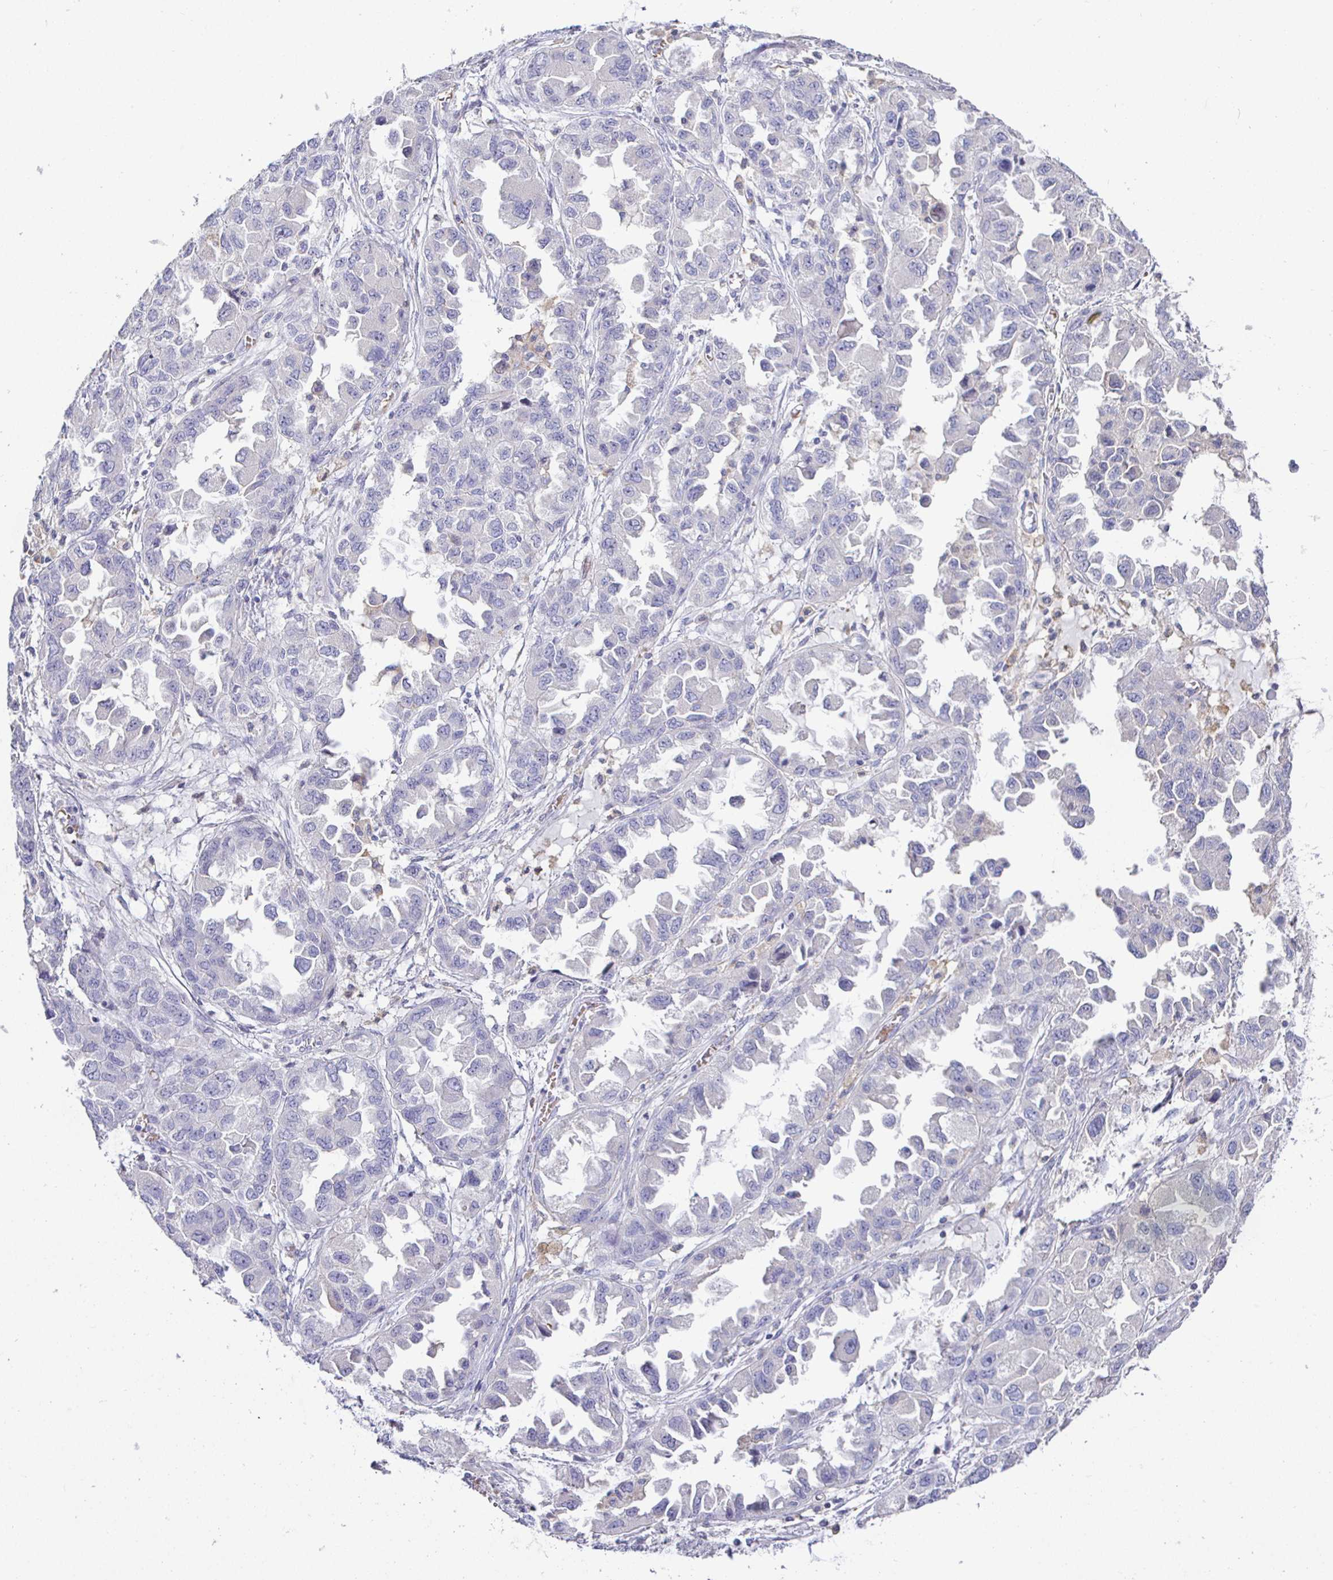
{"staining": {"intensity": "negative", "quantity": "none", "location": "none"}, "tissue": "ovarian cancer", "cell_type": "Tumor cells", "image_type": "cancer", "snomed": [{"axis": "morphology", "description": "Cystadenocarcinoma, serous, NOS"}, {"axis": "topography", "description": "Ovary"}], "caption": "A micrograph of ovarian cancer stained for a protein demonstrates no brown staining in tumor cells.", "gene": "SIRPA", "patient": {"sex": "female", "age": 84}}